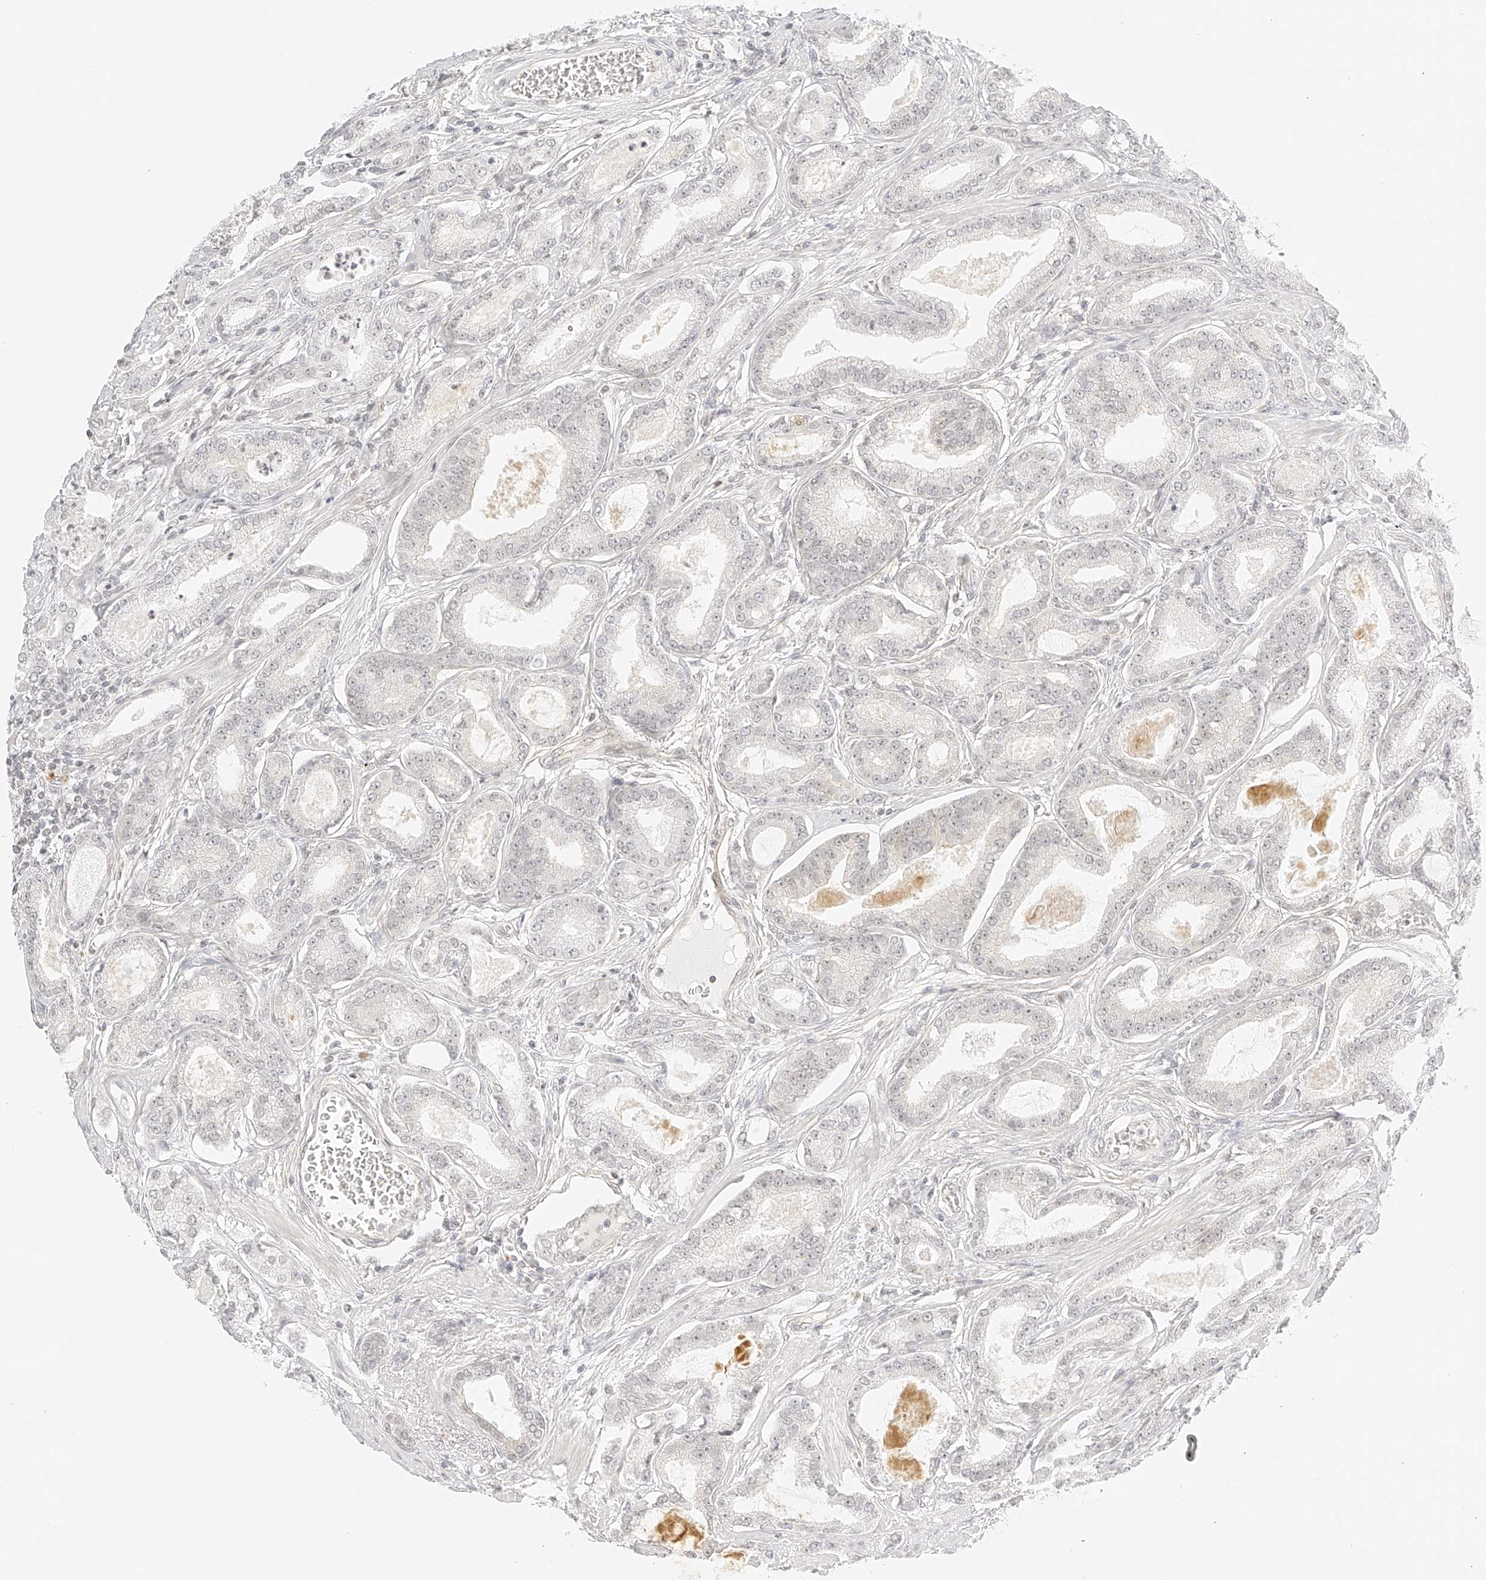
{"staining": {"intensity": "negative", "quantity": "none", "location": "none"}, "tissue": "prostate cancer", "cell_type": "Tumor cells", "image_type": "cancer", "snomed": [{"axis": "morphology", "description": "Adenocarcinoma, Low grade"}, {"axis": "topography", "description": "Prostate"}], "caption": "A high-resolution image shows IHC staining of prostate cancer, which demonstrates no significant staining in tumor cells.", "gene": "ZFP69", "patient": {"sex": "male", "age": 60}}